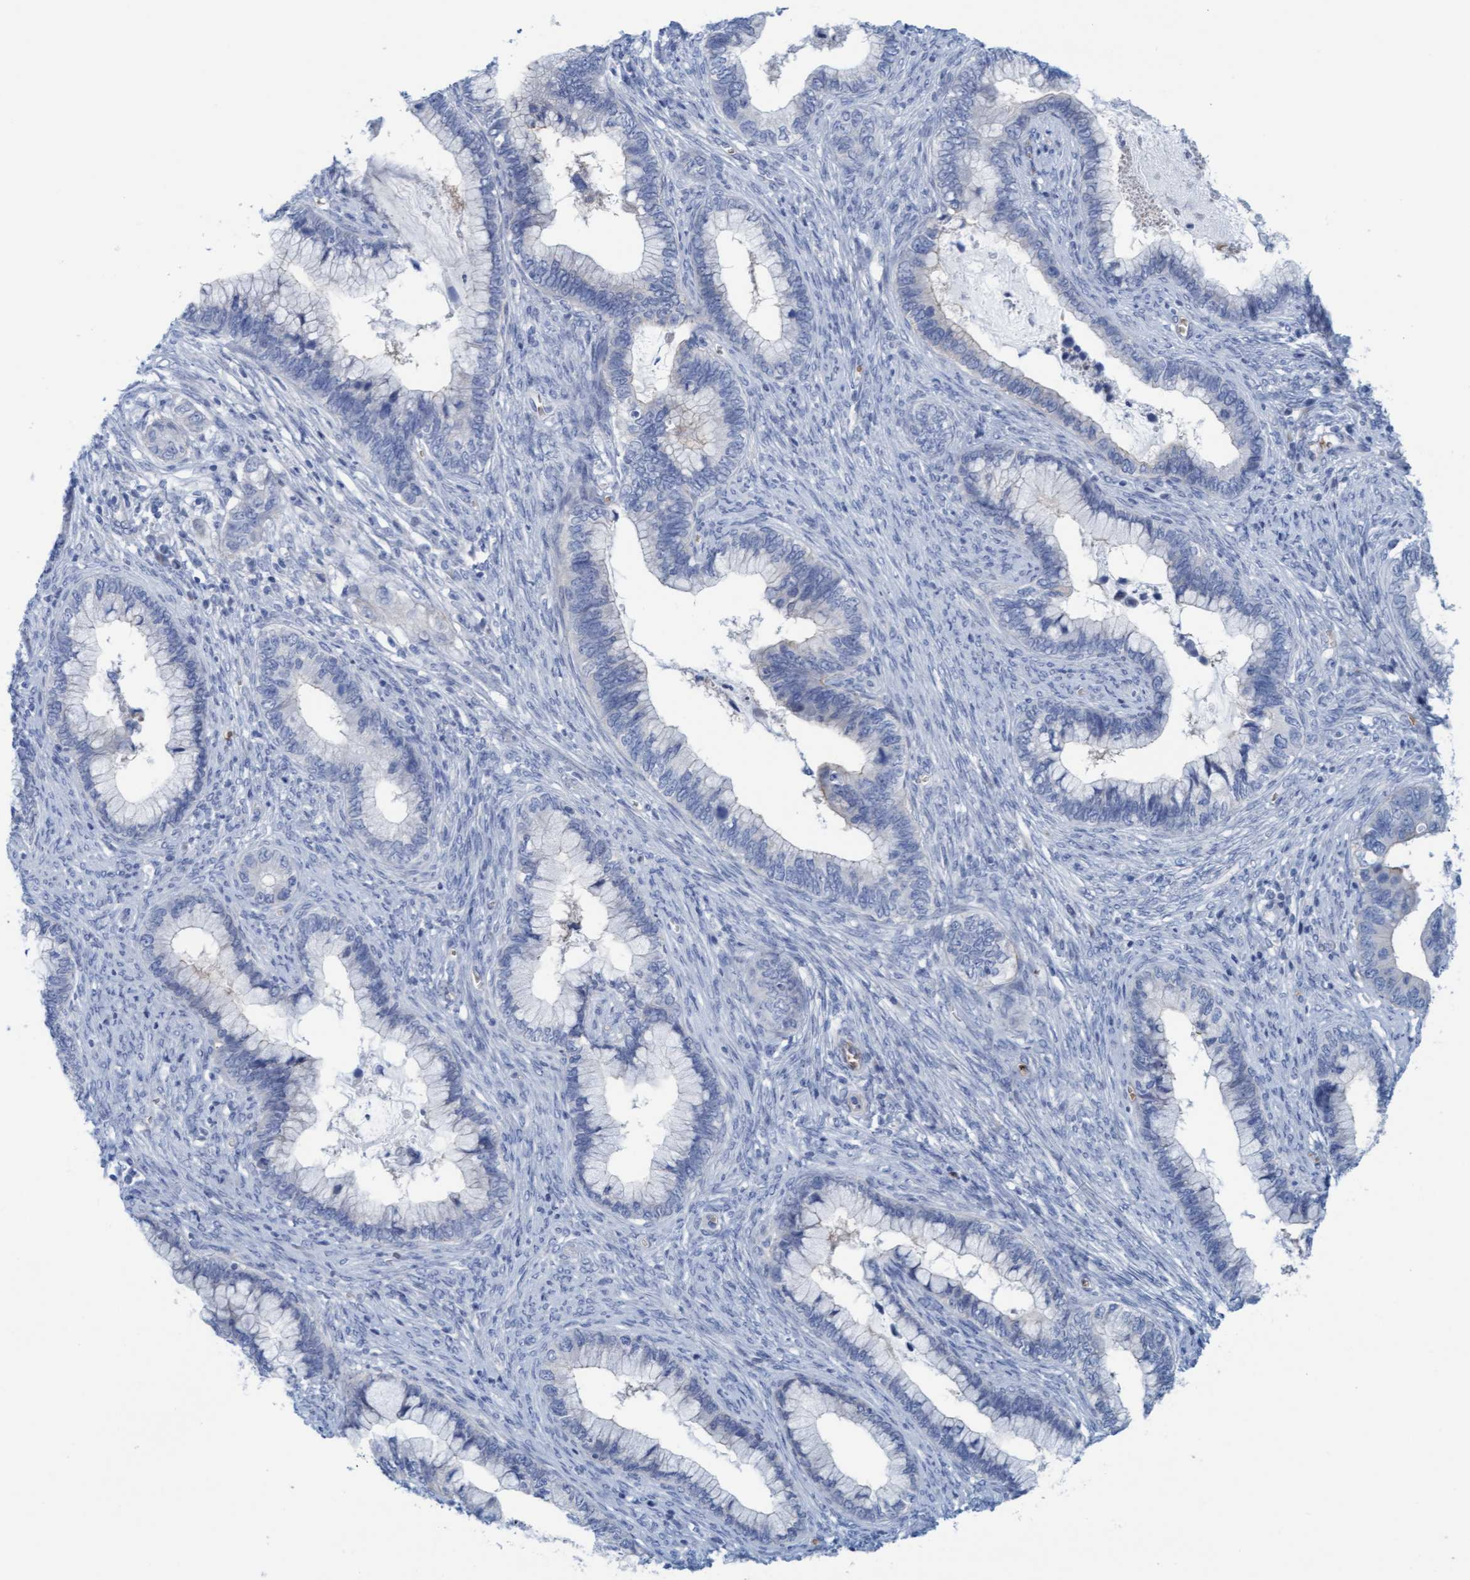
{"staining": {"intensity": "negative", "quantity": "none", "location": "none"}, "tissue": "cervical cancer", "cell_type": "Tumor cells", "image_type": "cancer", "snomed": [{"axis": "morphology", "description": "Adenocarcinoma, NOS"}, {"axis": "topography", "description": "Cervix"}], "caption": "Immunohistochemistry (IHC) micrograph of human adenocarcinoma (cervical) stained for a protein (brown), which demonstrates no expression in tumor cells.", "gene": "P2RX5", "patient": {"sex": "female", "age": 44}}